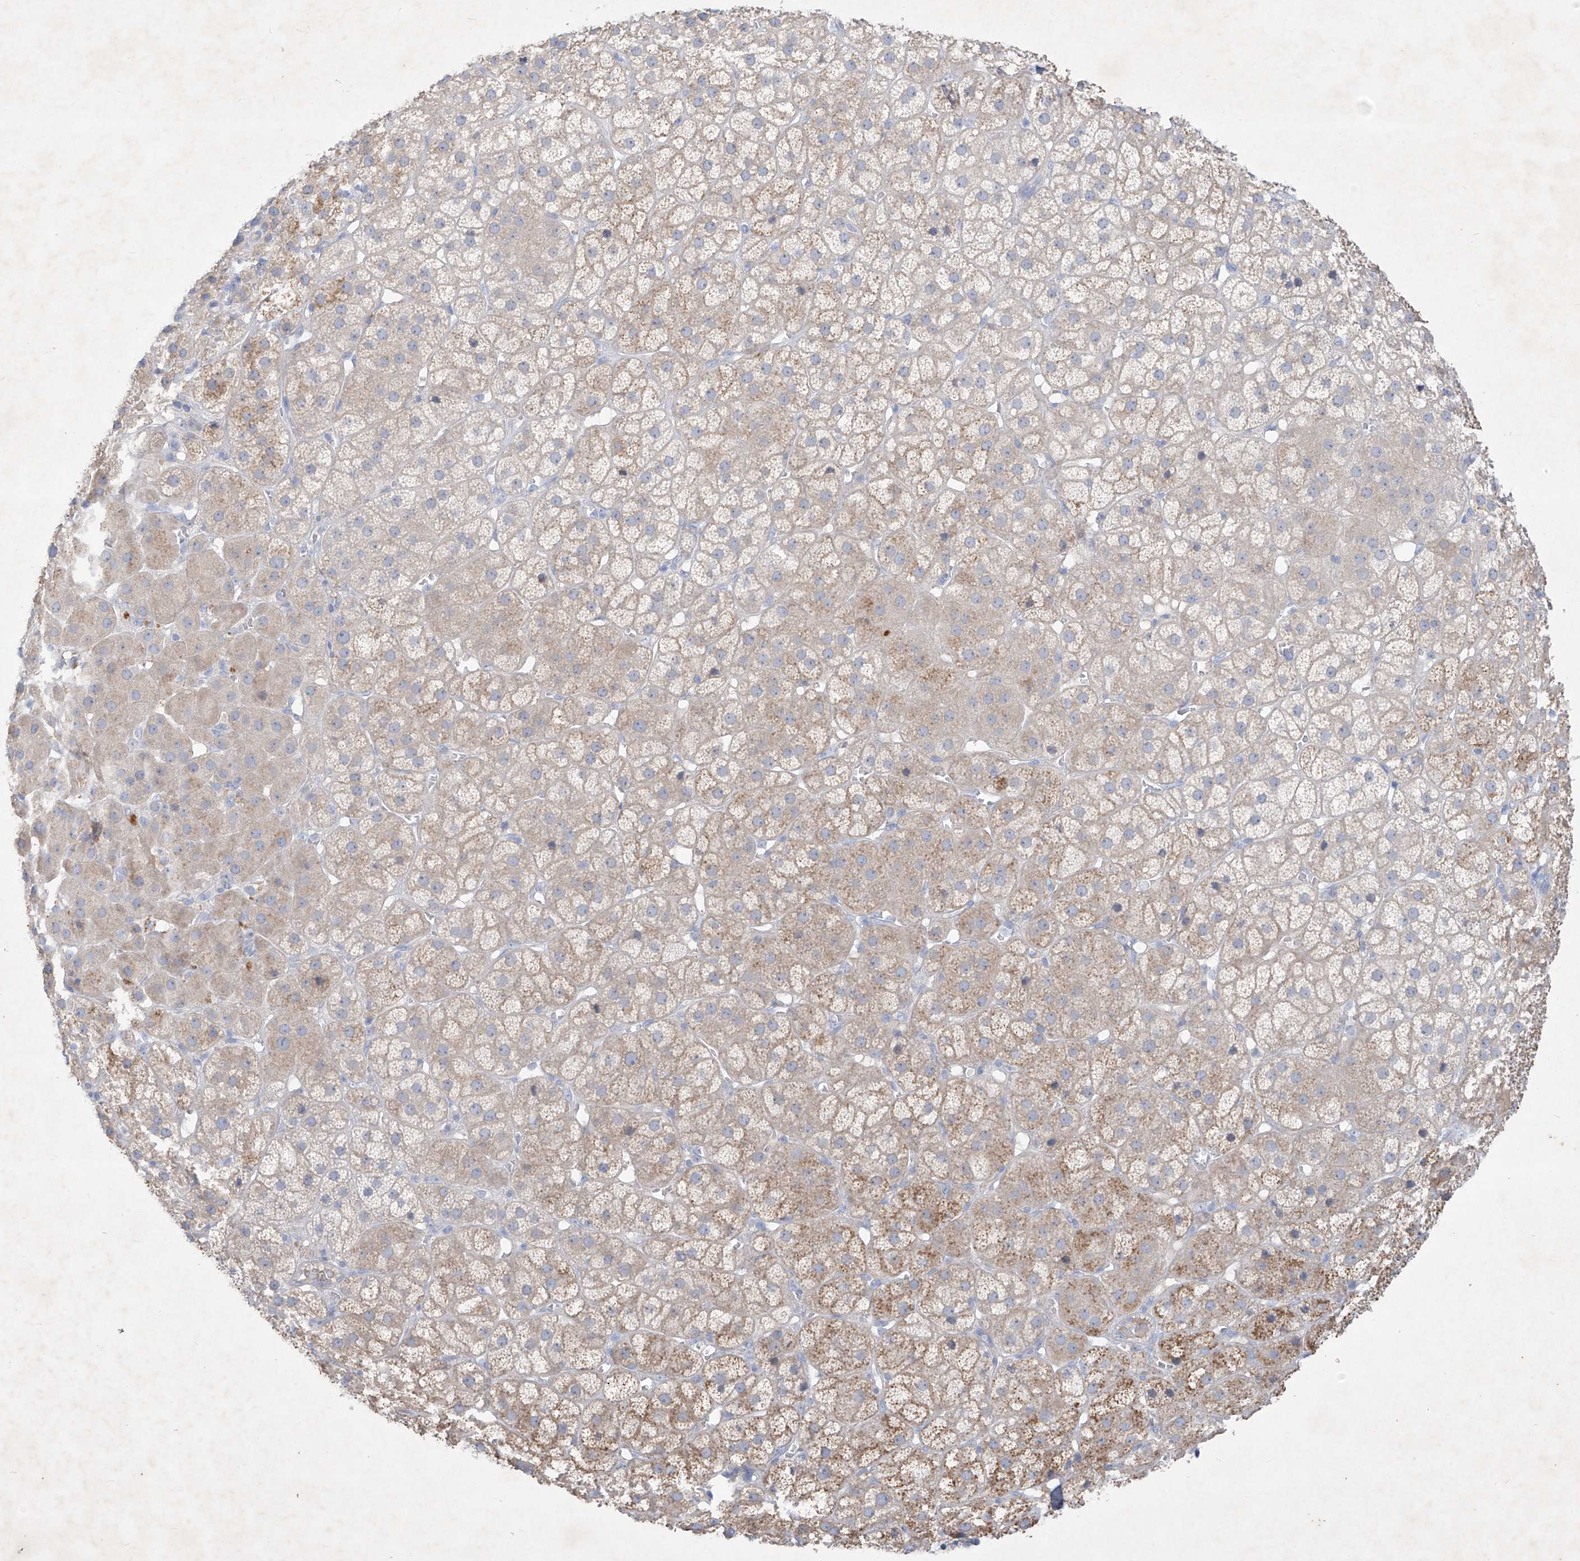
{"staining": {"intensity": "weak", "quantity": "<25%", "location": "cytoplasmic/membranous"}, "tissue": "adrenal gland", "cell_type": "Glandular cells", "image_type": "normal", "snomed": [{"axis": "morphology", "description": "Normal tissue, NOS"}, {"axis": "topography", "description": "Adrenal gland"}], "caption": "DAB immunohistochemical staining of benign human adrenal gland shows no significant positivity in glandular cells.", "gene": "ASNS", "patient": {"sex": "female", "age": 57}}